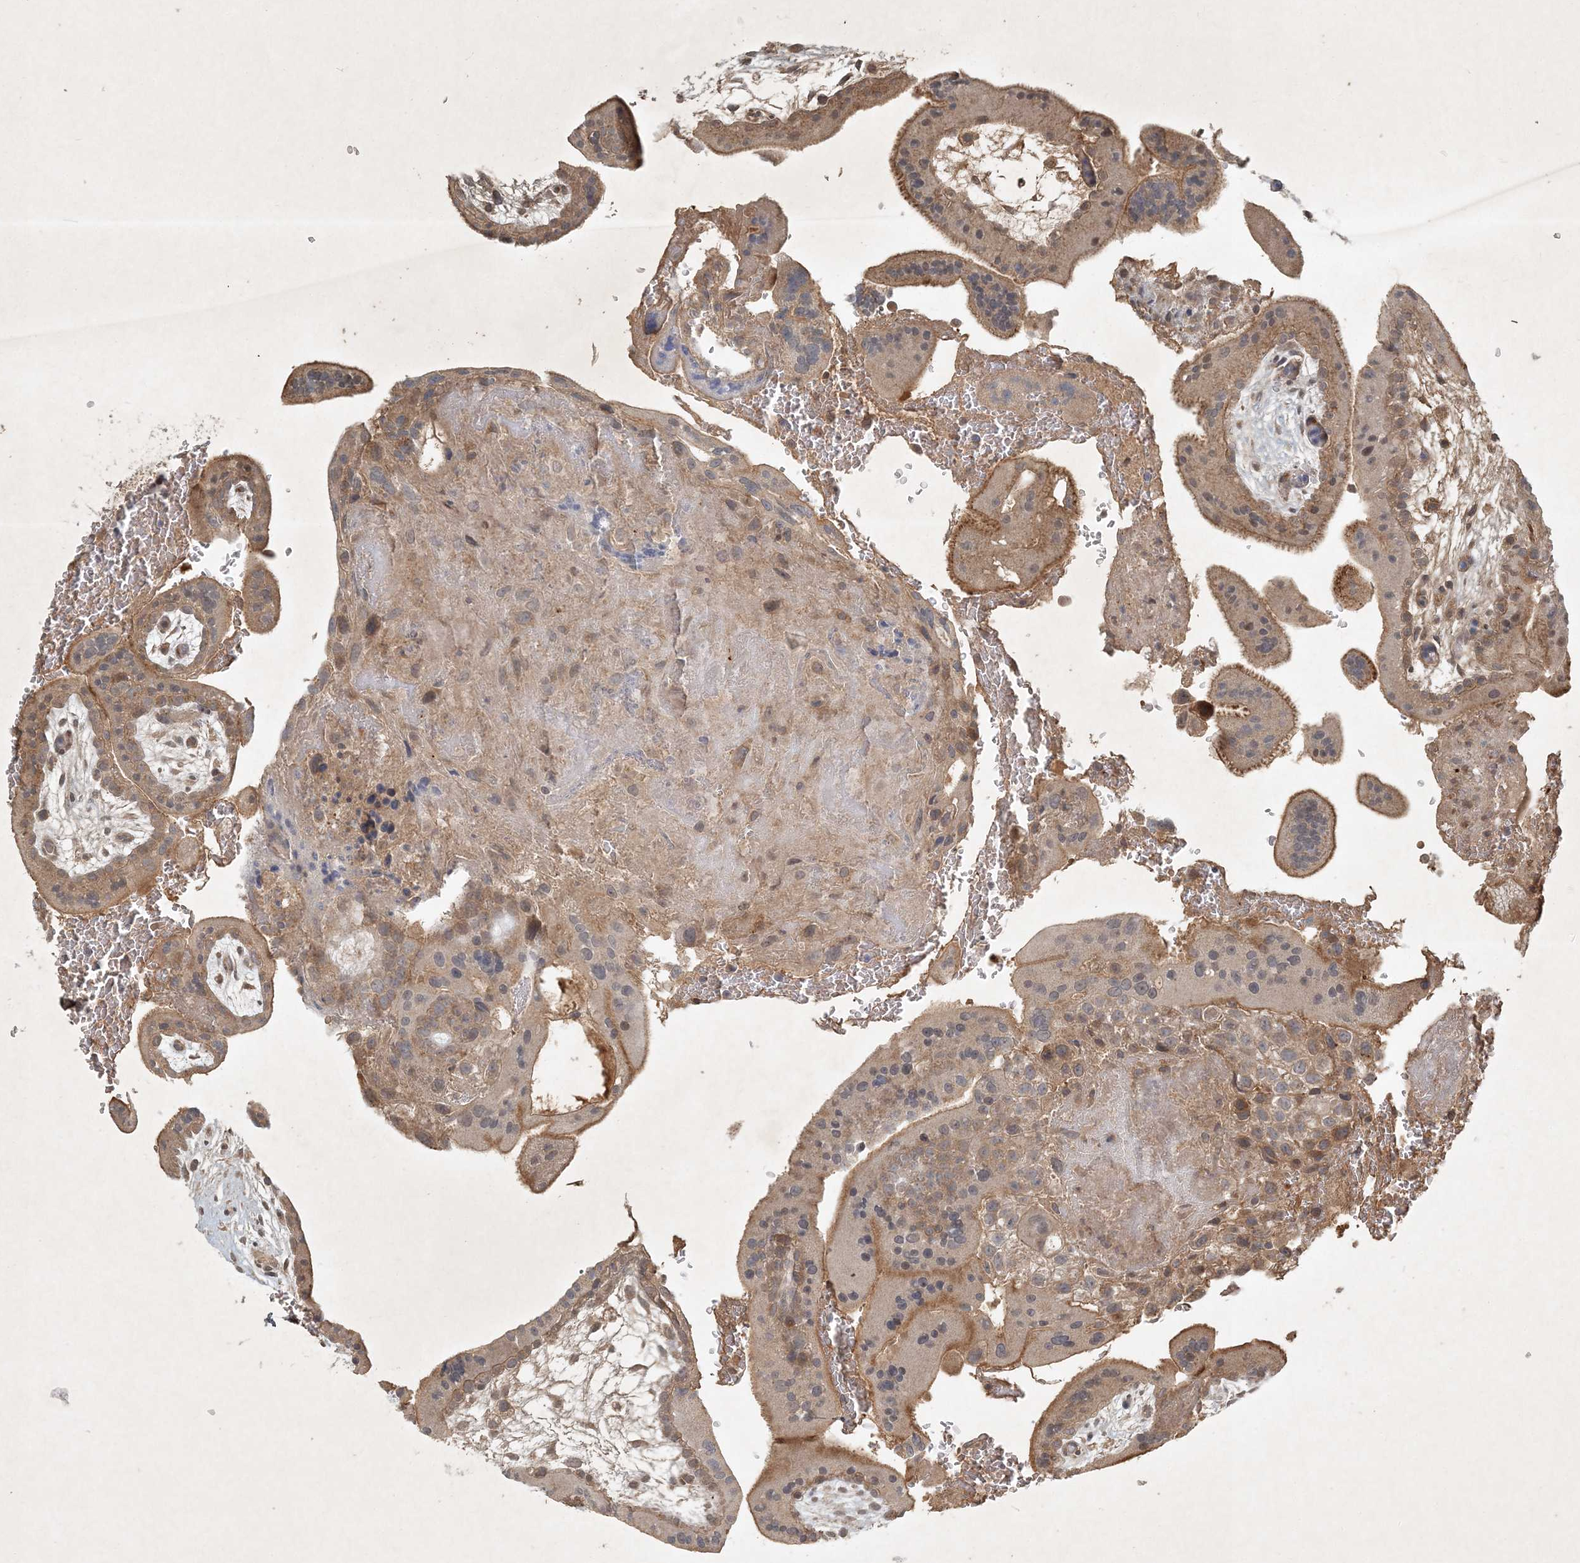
{"staining": {"intensity": "moderate", "quantity": "25%-75%", "location": "cytoplasmic/membranous"}, "tissue": "placenta", "cell_type": "Trophoblastic cells", "image_type": "normal", "snomed": [{"axis": "morphology", "description": "Normal tissue, NOS"}, {"axis": "topography", "description": "Placenta"}], "caption": "A brown stain labels moderate cytoplasmic/membranous staining of a protein in trophoblastic cells of benign human placenta.", "gene": "TNFAIP6", "patient": {"sex": "female", "age": 35}}